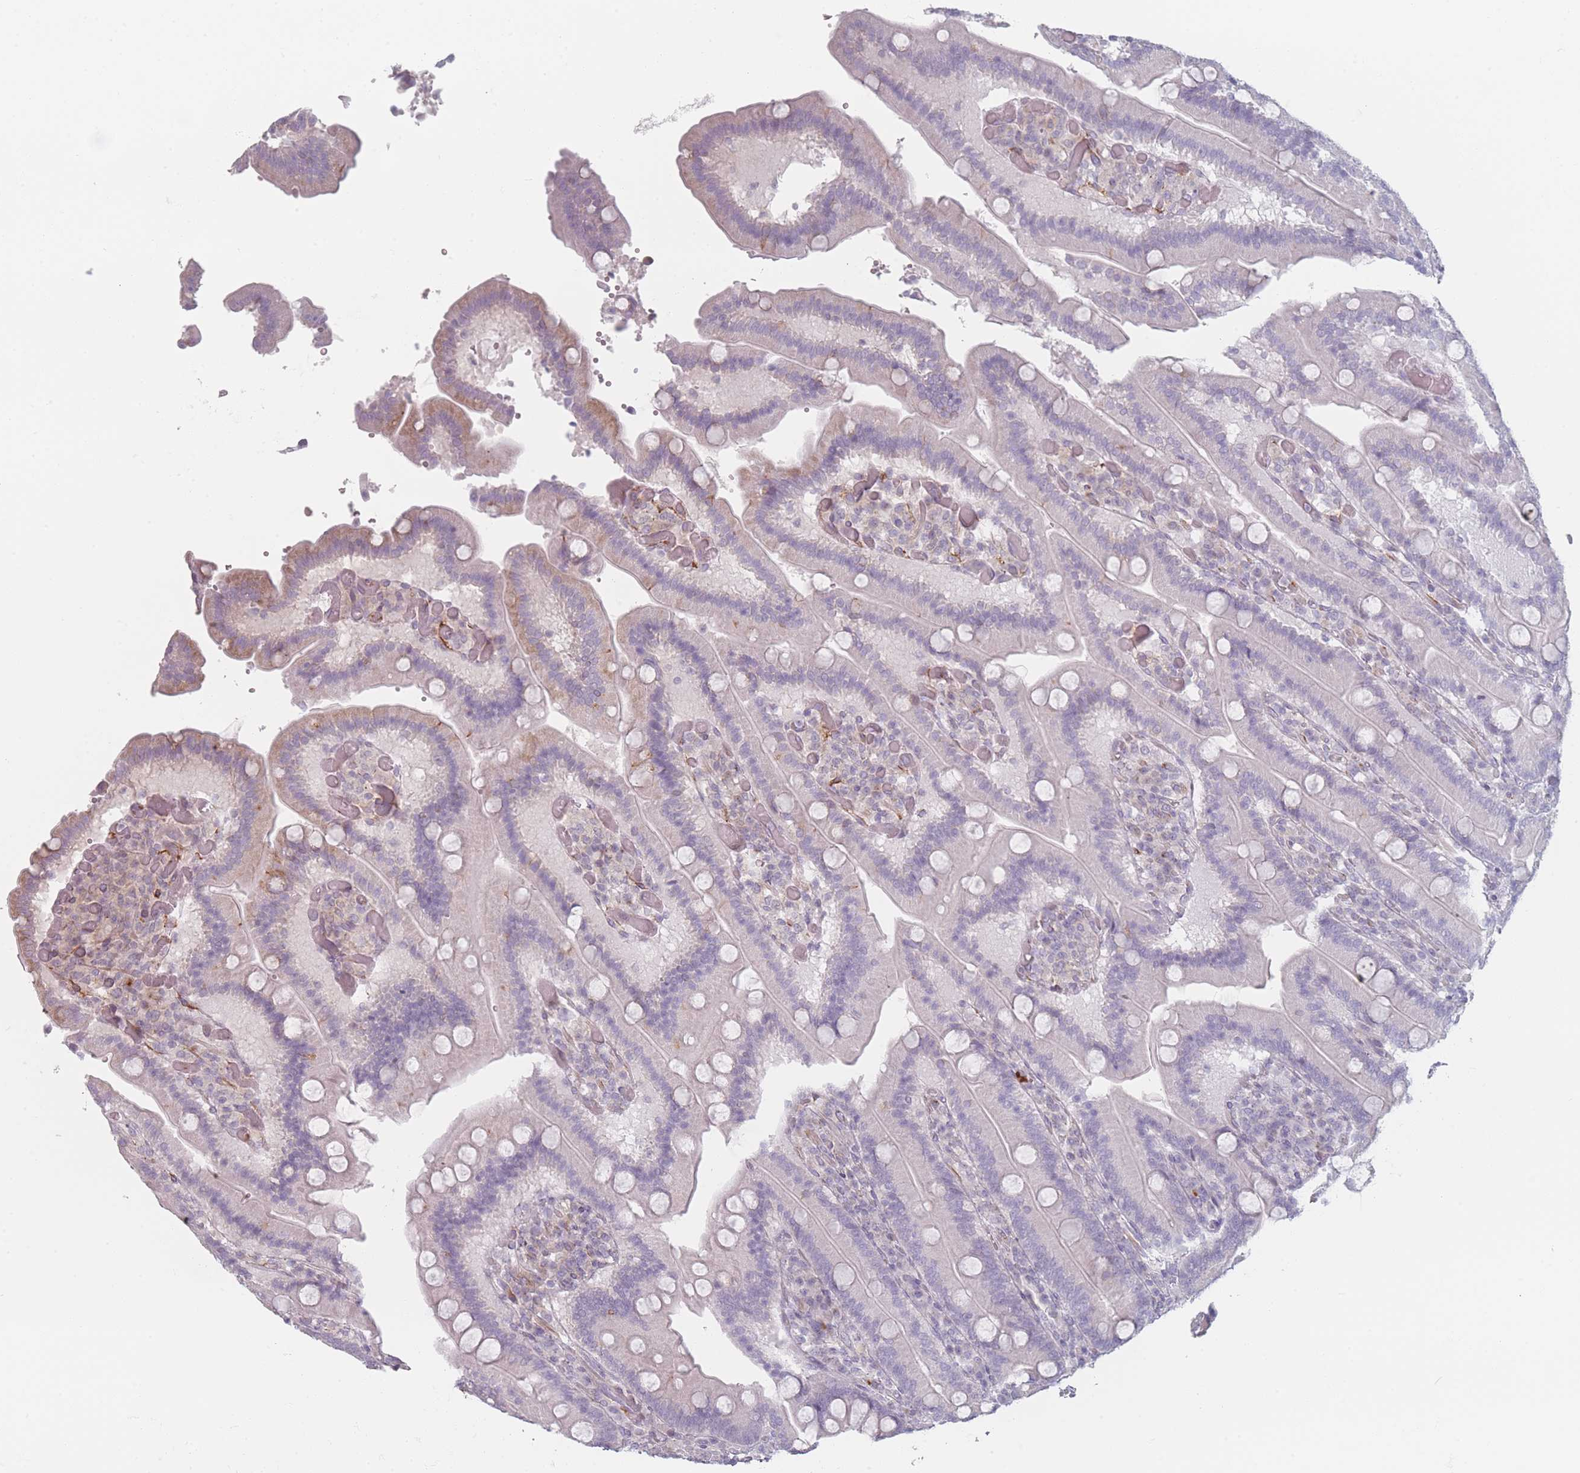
{"staining": {"intensity": "moderate", "quantity": "<25%", "location": "cytoplasmic/membranous"}, "tissue": "duodenum", "cell_type": "Glandular cells", "image_type": "normal", "snomed": [{"axis": "morphology", "description": "Normal tissue, NOS"}, {"axis": "topography", "description": "Duodenum"}], "caption": "Normal duodenum exhibits moderate cytoplasmic/membranous expression in about <25% of glandular cells, visualized by immunohistochemistry. (Brightfield microscopy of DAB IHC at high magnification).", "gene": "RNF4", "patient": {"sex": "female", "age": 62}}